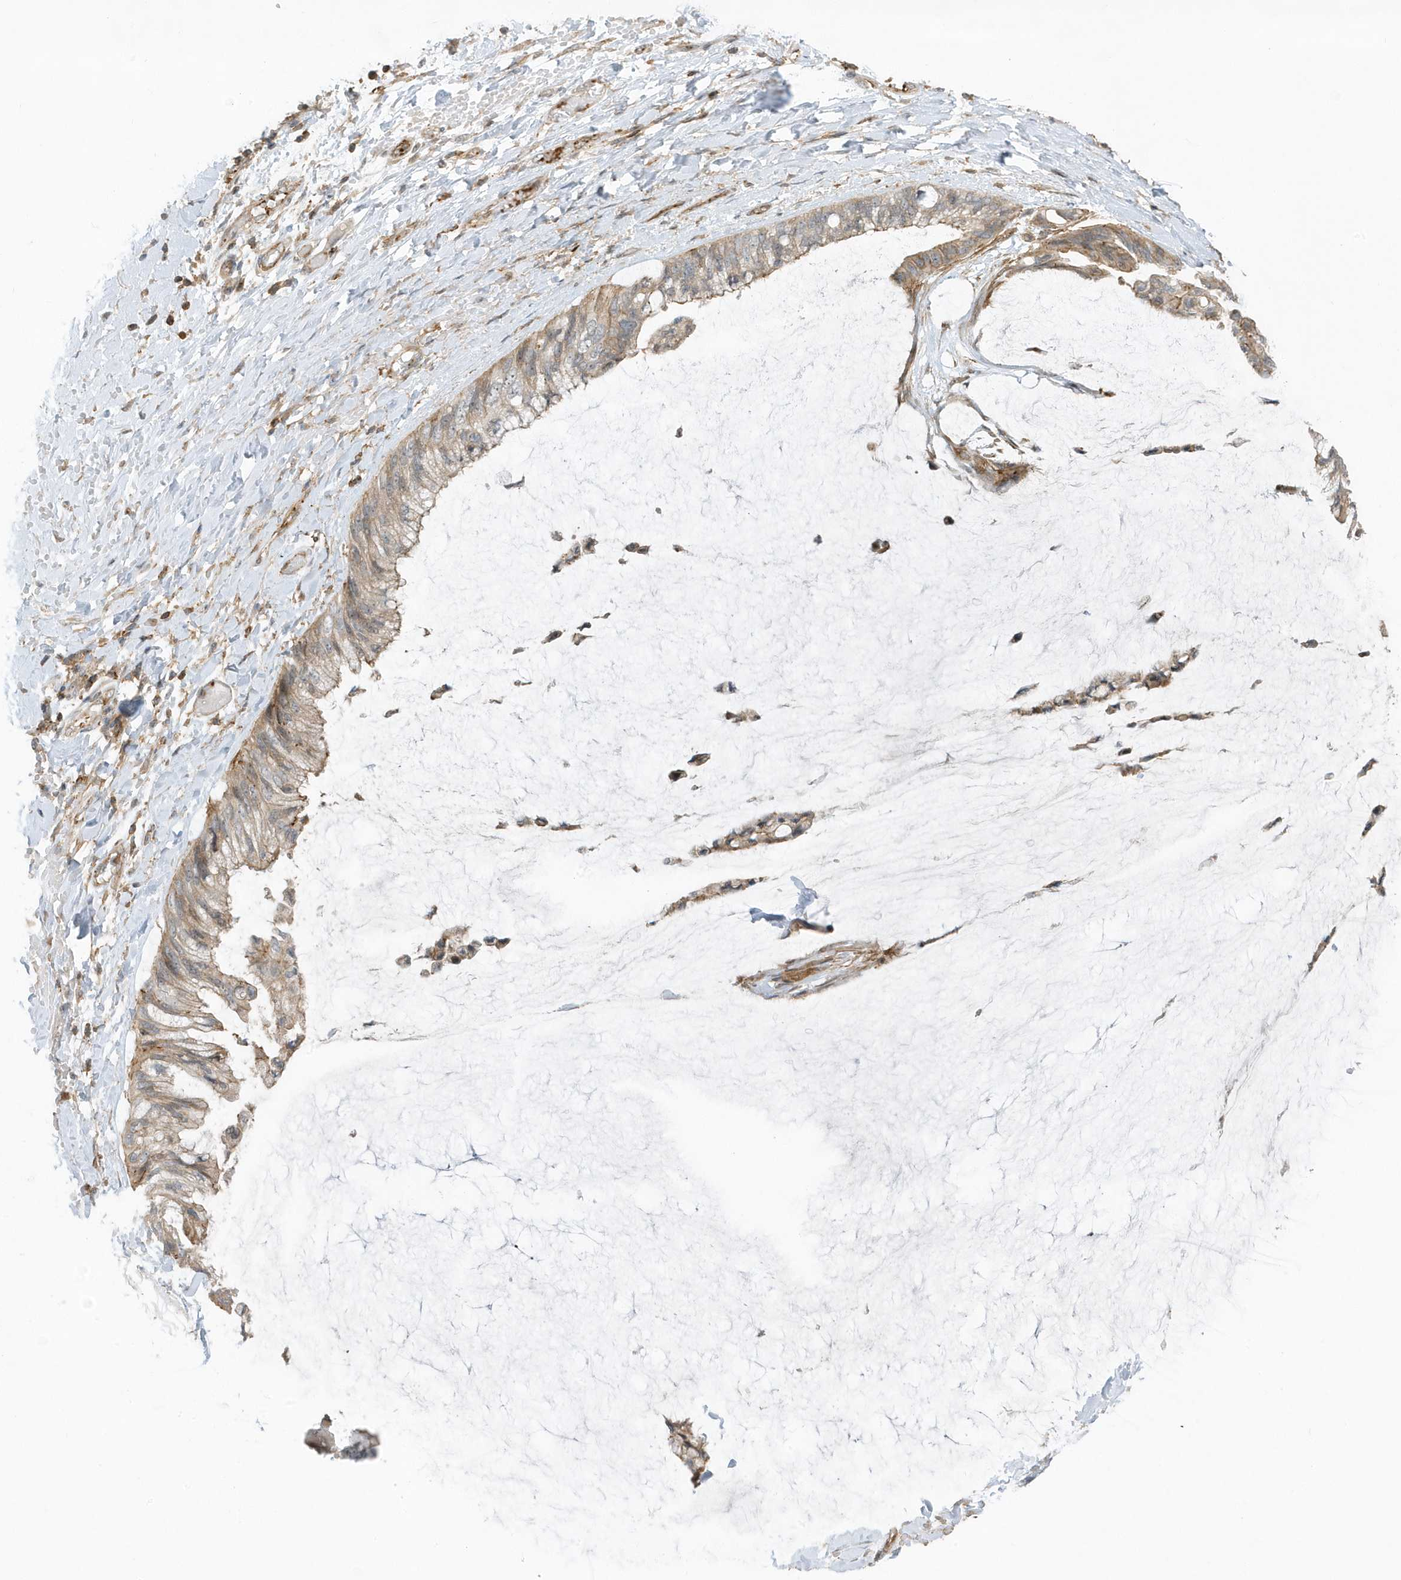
{"staining": {"intensity": "weak", "quantity": "25%-75%", "location": "cytoplasmic/membranous"}, "tissue": "ovarian cancer", "cell_type": "Tumor cells", "image_type": "cancer", "snomed": [{"axis": "morphology", "description": "Cystadenocarcinoma, mucinous, NOS"}, {"axis": "topography", "description": "Ovary"}], "caption": "This histopathology image shows IHC staining of mucinous cystadenocarcinoma (ovarian), with low weak cytoplasmic/membranous staining in approximately 25%-75% of tumor cells.", "gene": "ZBTB8A", "patient": {"sex": "female", "age": 39}}